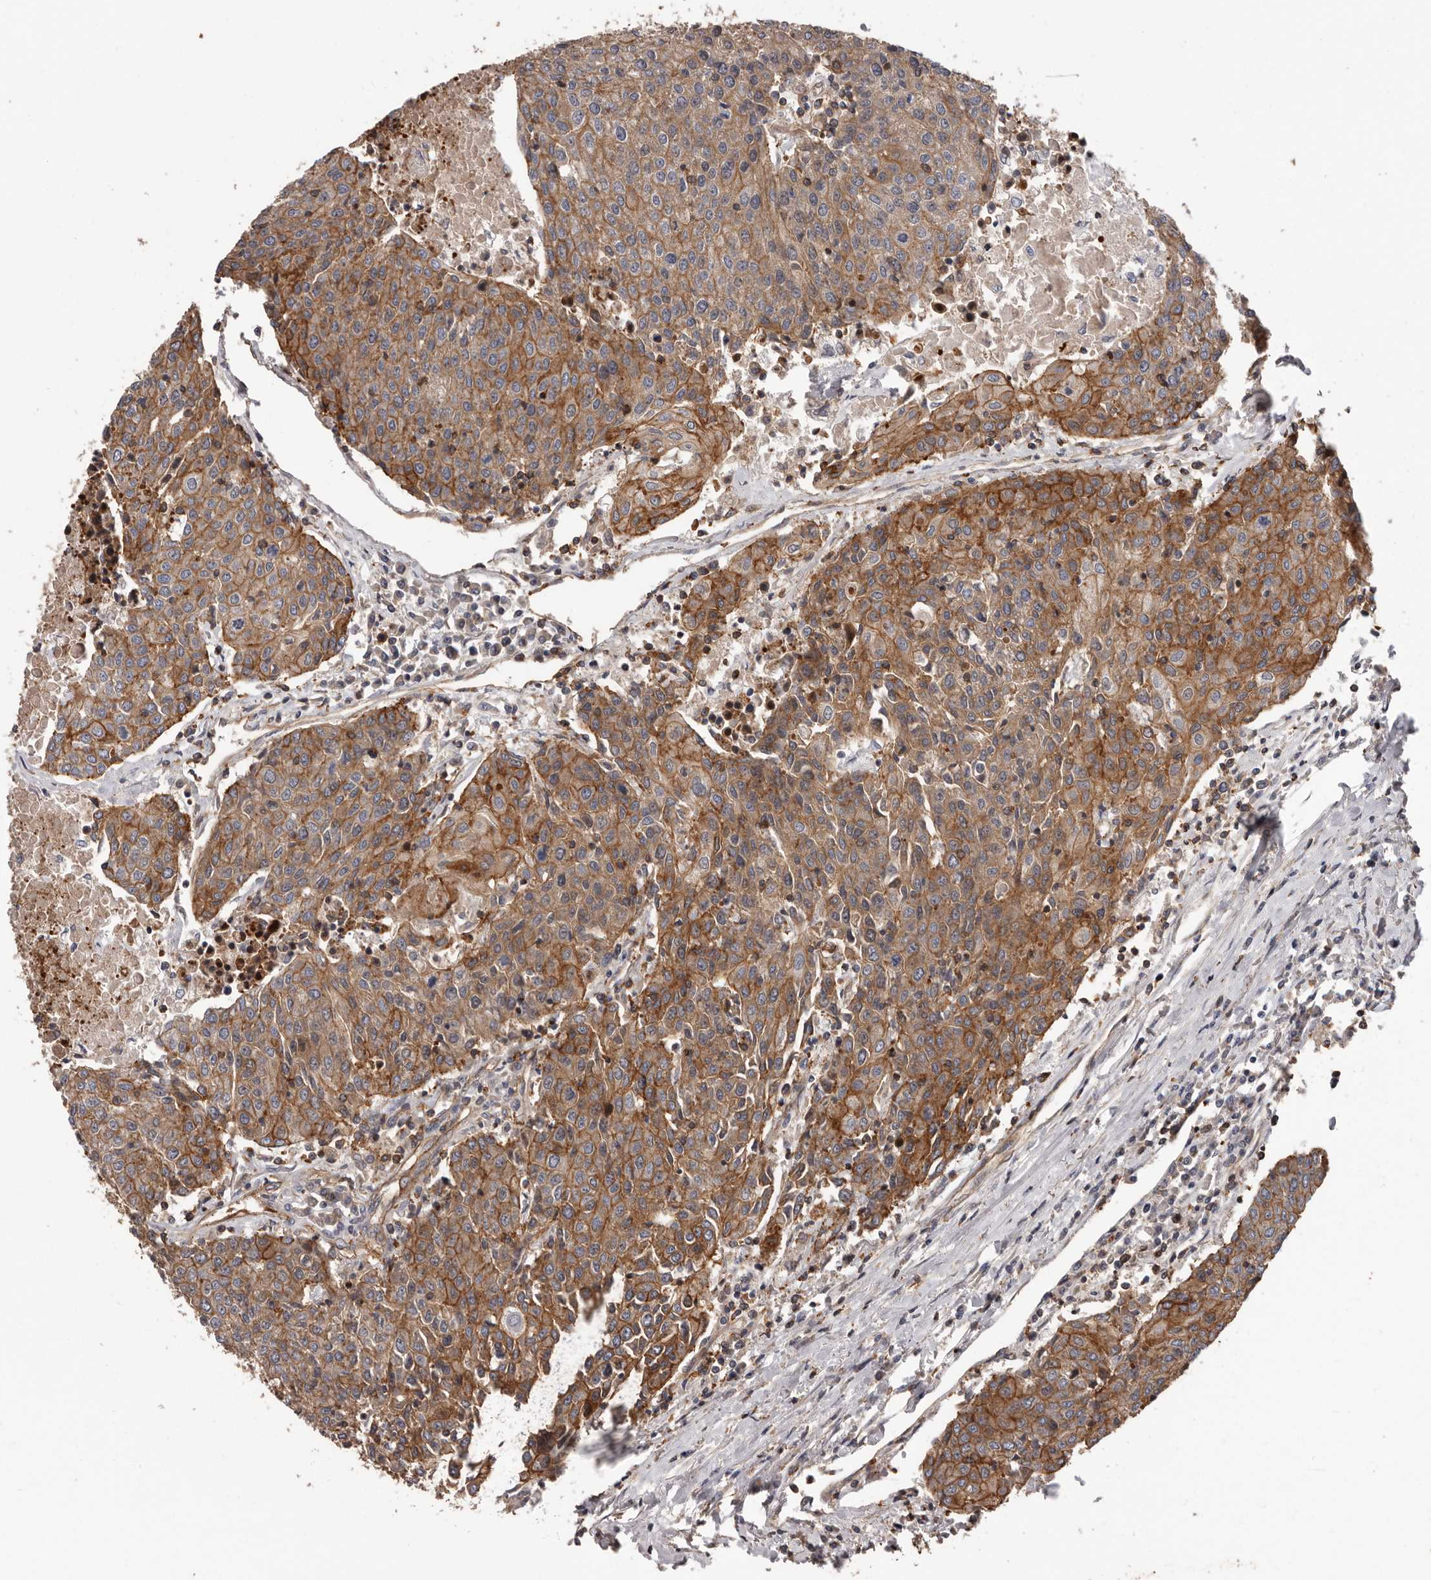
{"staining": {"intensity": "moderate", "quantity": ">75%", "location": "cytoplasmic/membranous"}, "tissue": "urothelial cancer", "cell_type": "Tumor cells", "image_type": "cancer", "snomed": [{"axis": "morphology", "description": "Urothelial carcinoma, High grade"}, {"axis": "topography", "description": "Urinary bladder"}], "caption": "This is a photomicrograph of IHC staining of urothelial cancer, which shows moderate staining in the cytoplasmic/membranous of tumor cells.", "gene": "PNRC2", "patient": {"sex": "female", "age": 85}}